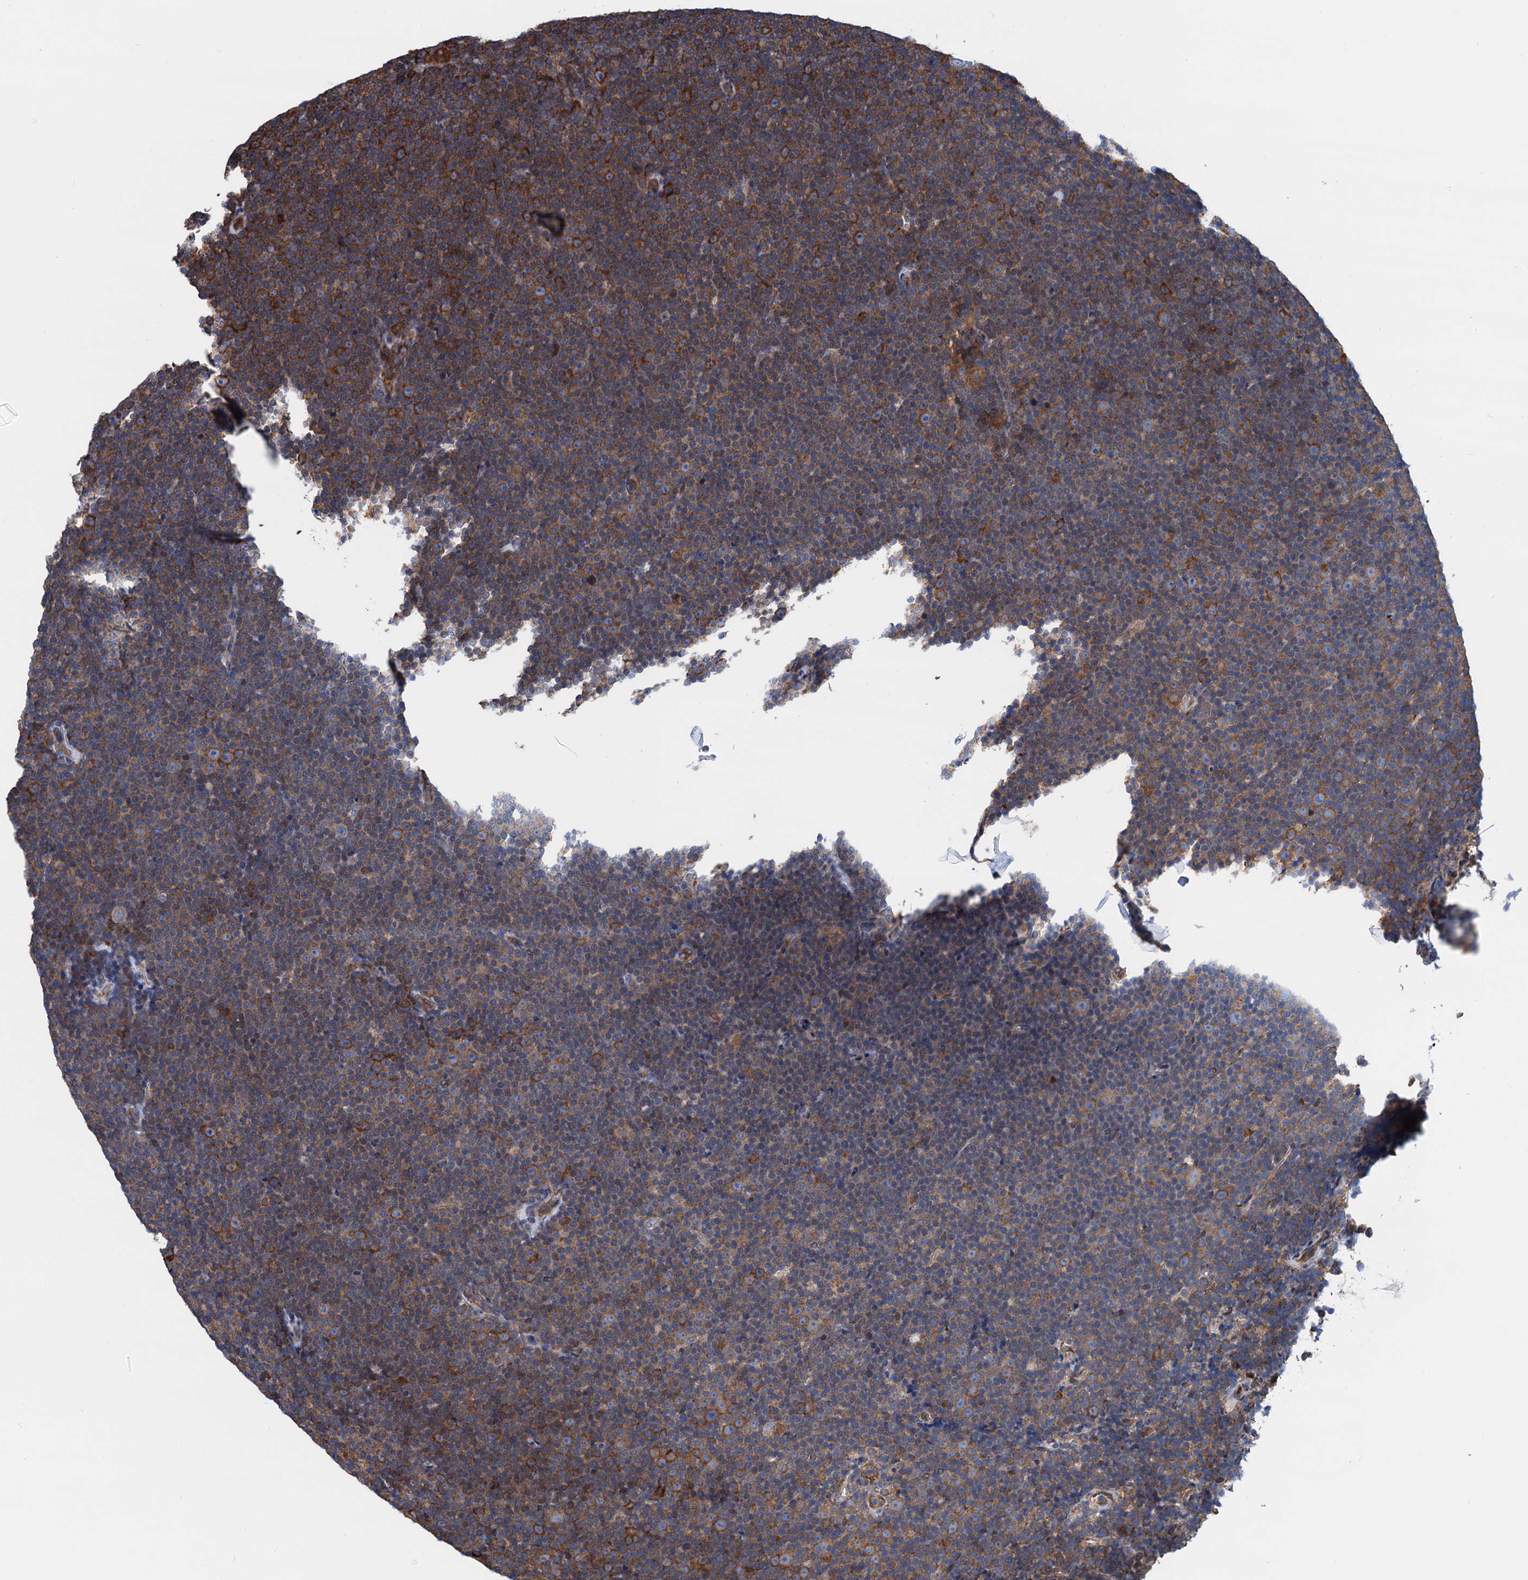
{"staining": {"intensity": "strong", "quantity": "25%-75%", "location": "cytoplasmic/membranous"}, "tissue": "lymphoma", "cell_type": "Tumor cells", "image_type": "cancer", "snomed": [{"axis": "morphology", "description": "Malignant lymphoma, non-Hodgkin's type, Low grade"}, {"axis": "topography", "description": "Lymph node"}], "caption": "Approximately 25%-75% of tumor cells in lymphoma reveal strong cytoplasmic/membranous protein expression as visualized by brown immunohistochemical staining.", "gene": "SLC12A7", "patient": {"sex": "female", "age": 67}}